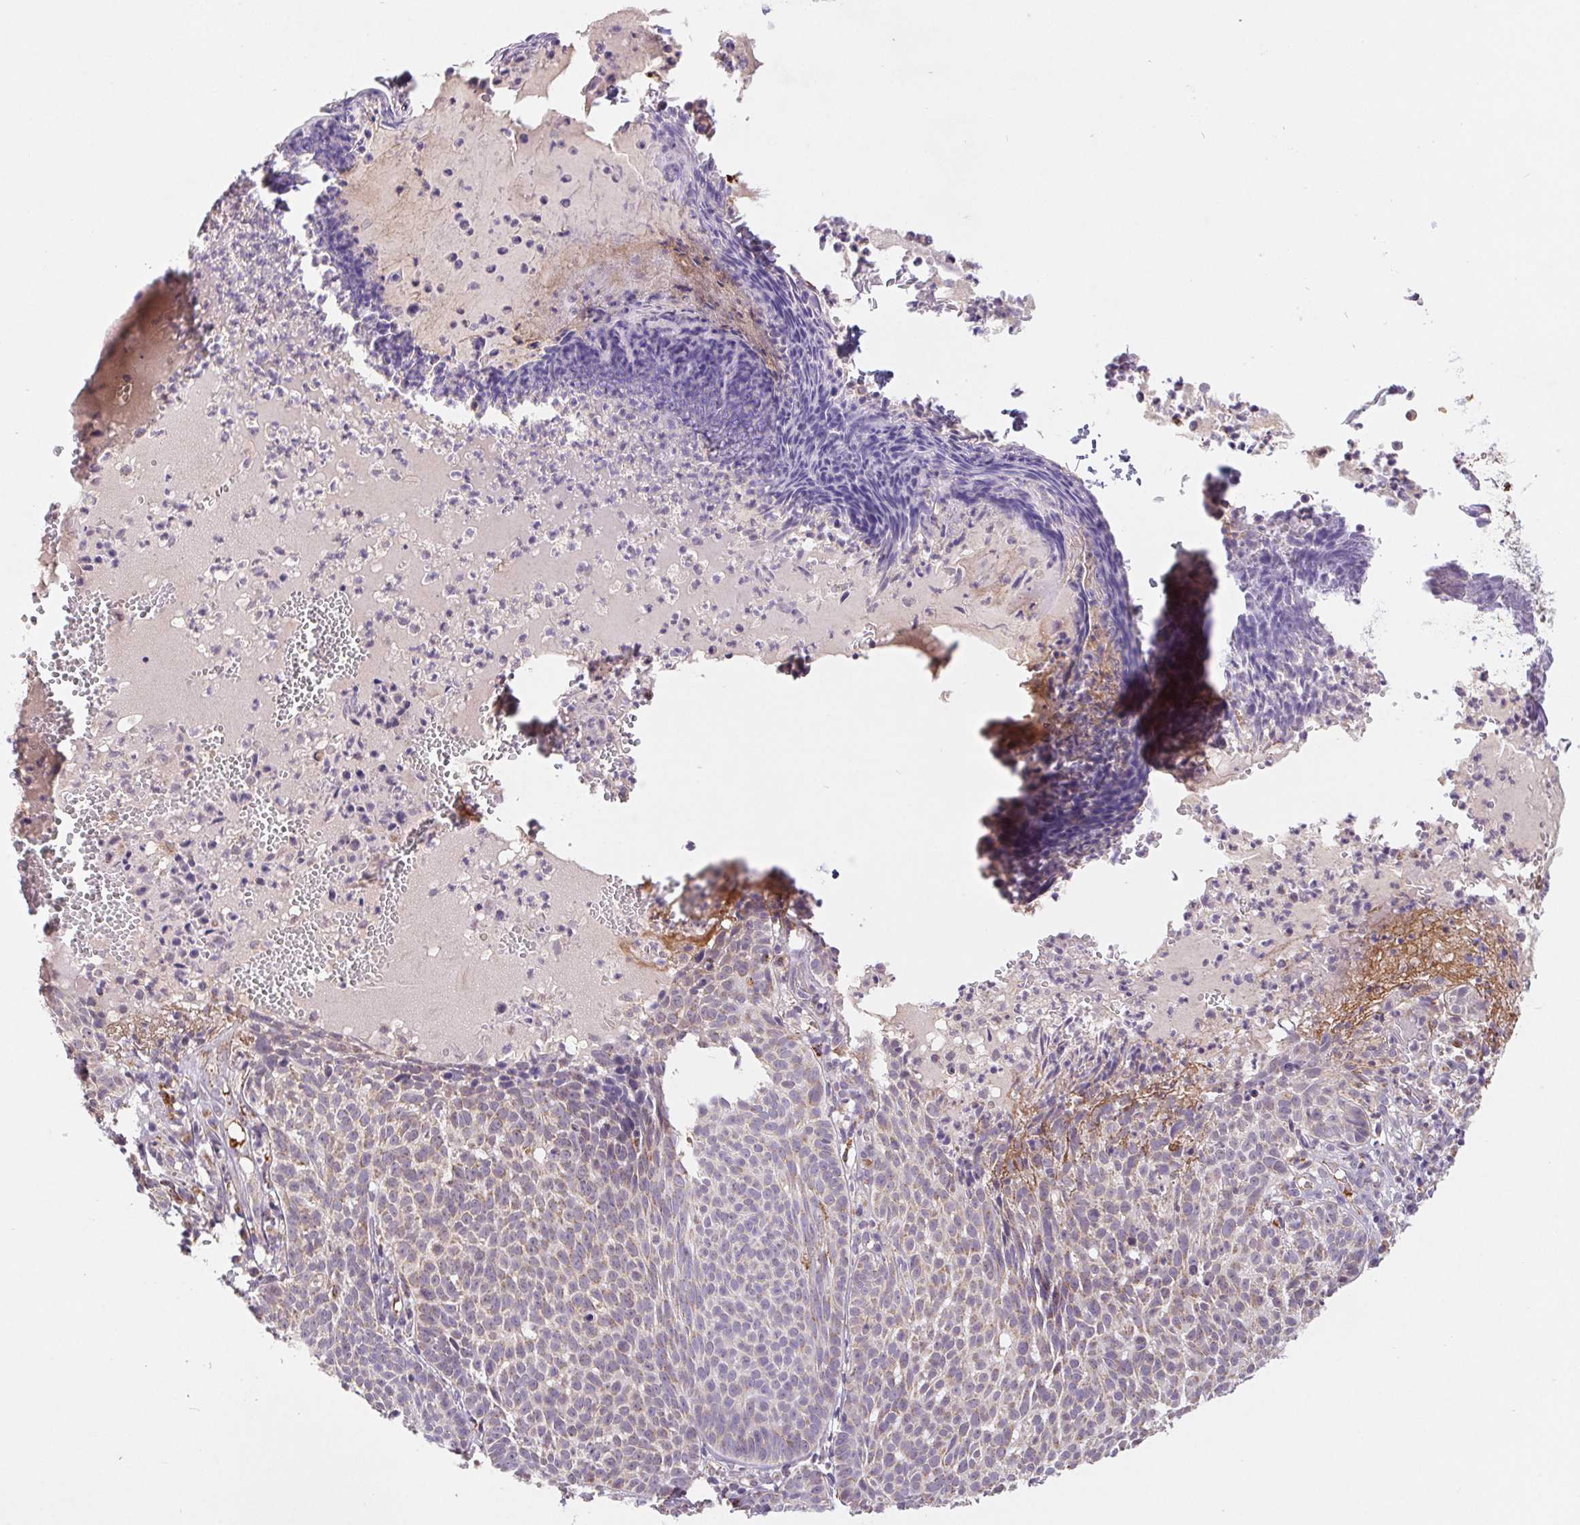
{"staining": {"intensity": "weak", "quantity": "<25%", "location": "cytoplasmic/membranous"}, "tissue": "skin cancer", "cell_type": "Tumor cells", "image_type": "cancer", "snomed": [{"axis": "morphology", "description": "Basal cell carcinoma"}, {"axis": "topography", "description": "Skin"}], "caption": "This is an IHC micrograph of skin cancer. There is no staining in tumor cells.", "gene": "EMC6", "patient": {"sex": "male", "age": 90}}